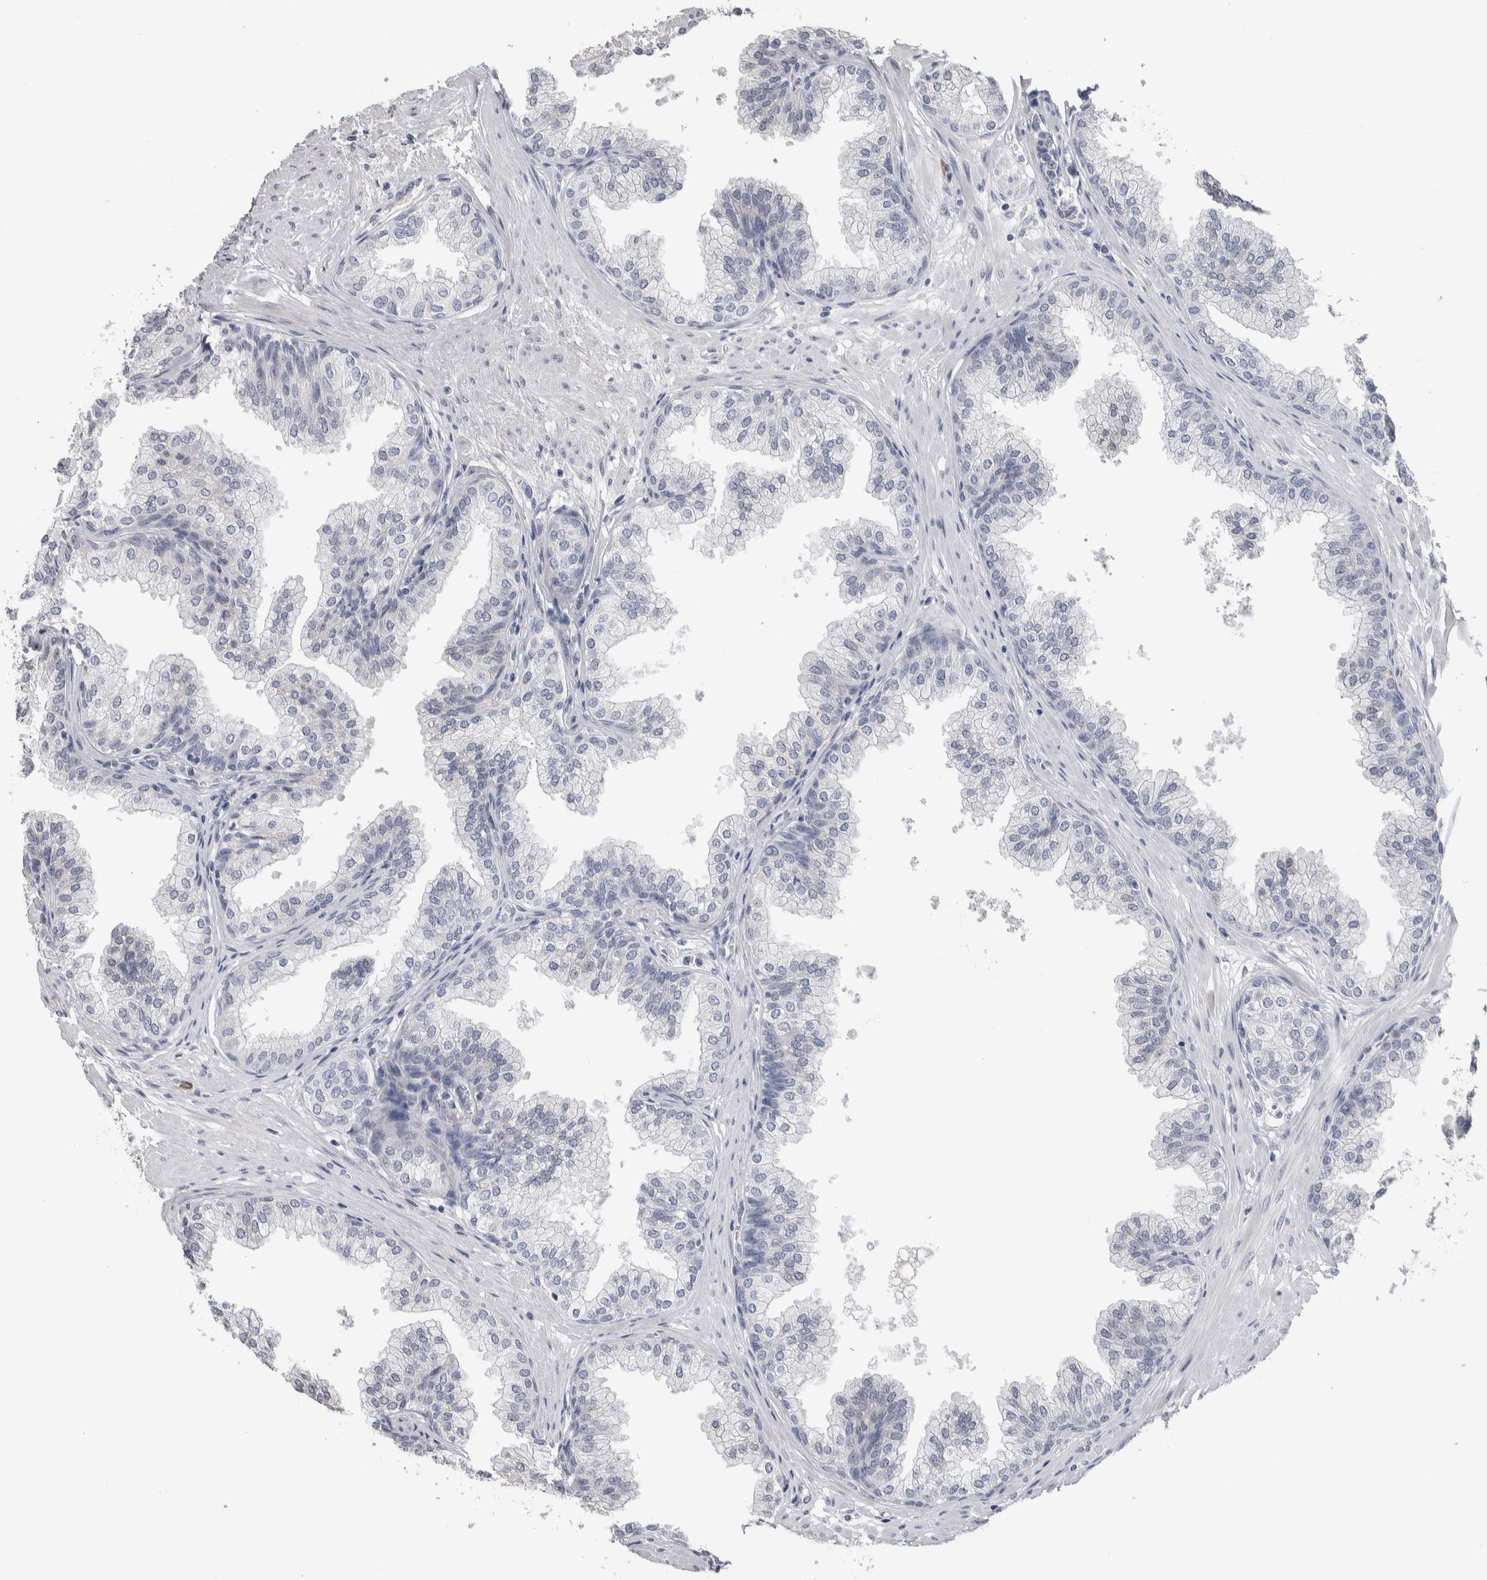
{"staining": {"intensity": "negative", "quantity": "none", "location": "none"}, "tissue": "prostate", "cell_type": "Glandular cells", "image_type": "normal", "snomed": [{"axis": "morphology", "description": "Normal tissue, NOS"}, {"axis": "morphology", "description": "Urothelial carcinoma, Low grade"}, {"axis": "topography", "description": "Urinary bladder"}, {"axis": "topography", "description": "Prostate"}], "caption": "Immunohistochemistry histopathology image of normal prostate: prostate stained with DAB (3,3'-diaminobenzidine) demonstrates no significant protein positivity in glandular cells.", "gene": "TMEM102", "patient": {"sex": "male", "age": 60}}